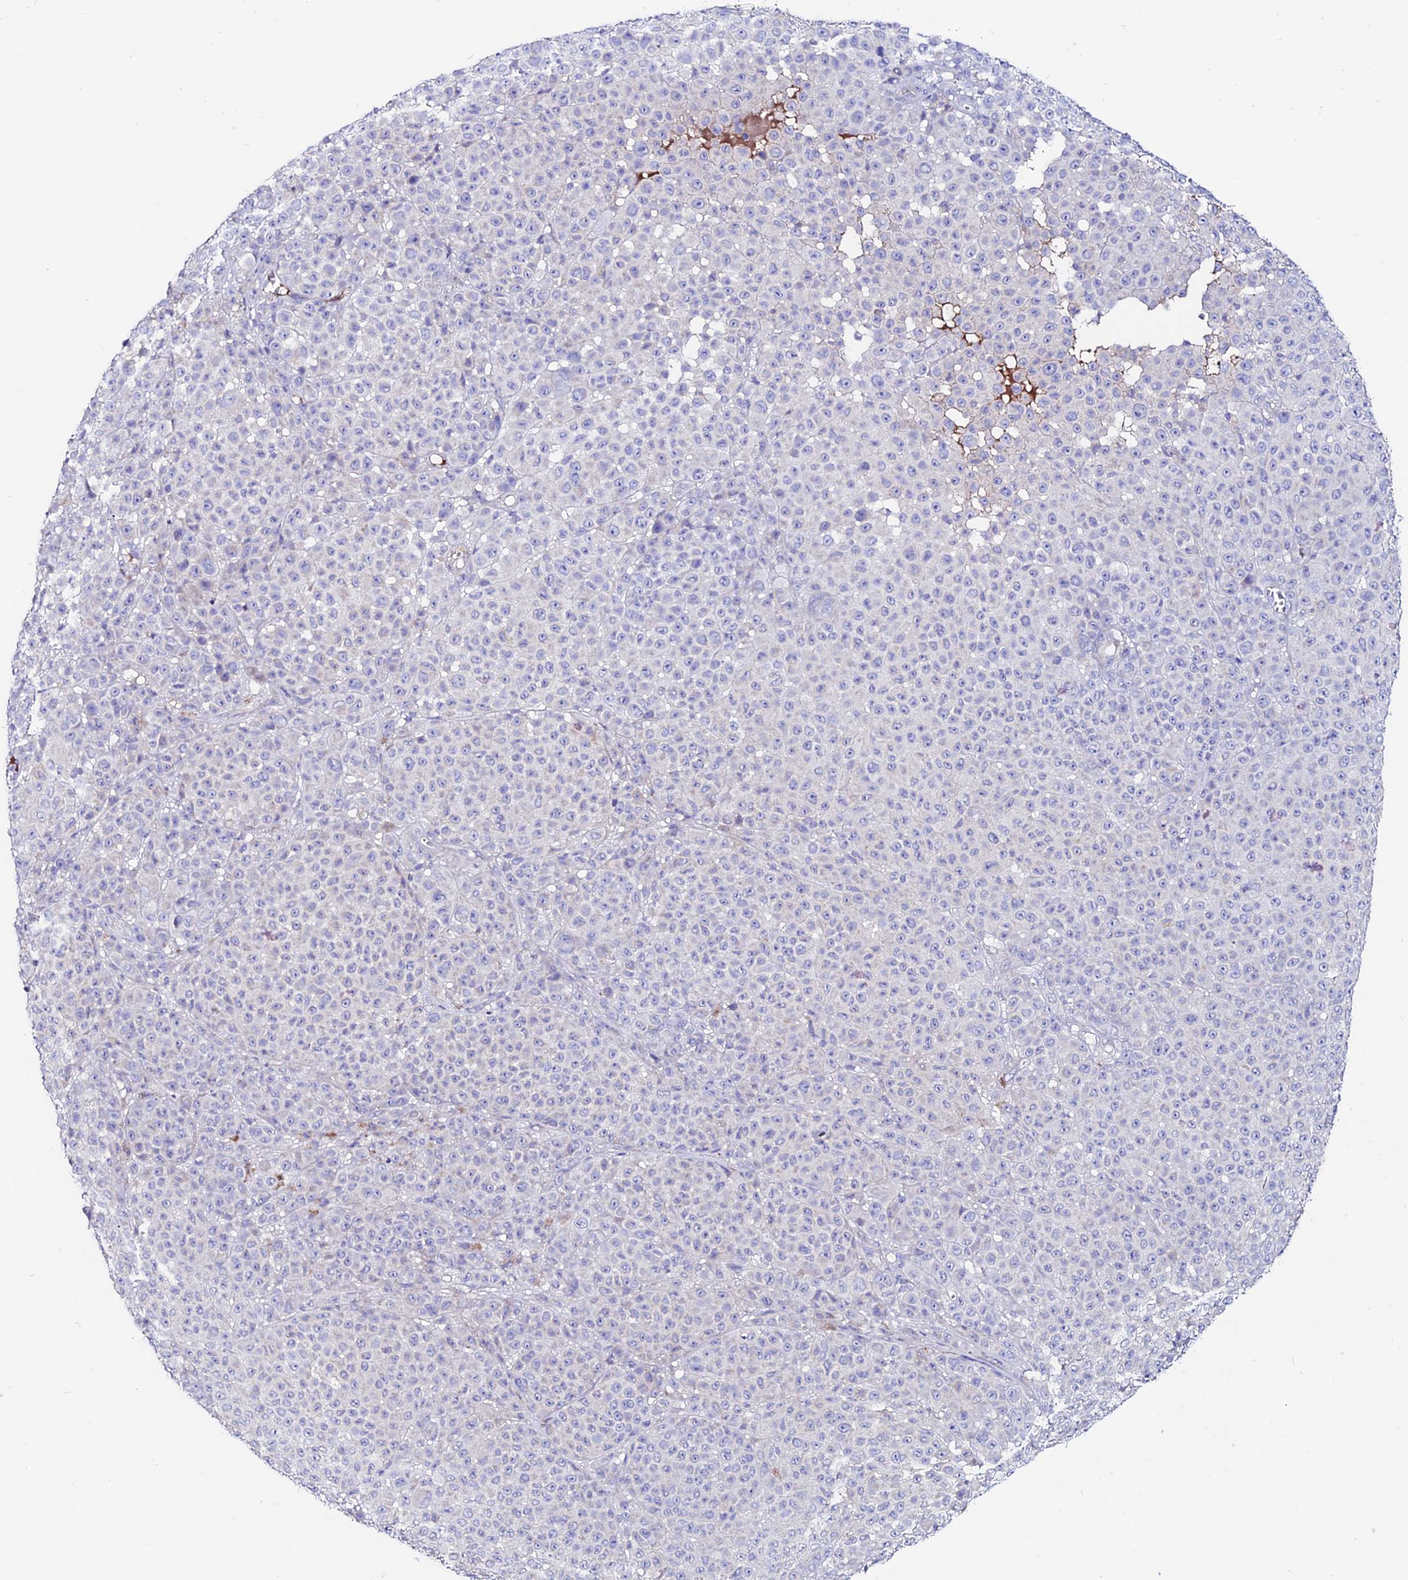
{"staining": {"intensity": "negative", "quantity": "none", "location": "none"}, "tissue": "melanoma", "cell_type": "Tumor cells", "image_type": "cancer", "snomed": [{"axis": "morphology", "description": "Malignant melanoma, NOS"}, {"axis": "topography", "description": "Skin"}], "caption": "Micrograph shows no significant protein positivity in tumor cells of melanoma. (DAB immunohistochemistry, high magnification).", "gene": "SLC25A16", "patient": {"sex": "female", "age": 94}}